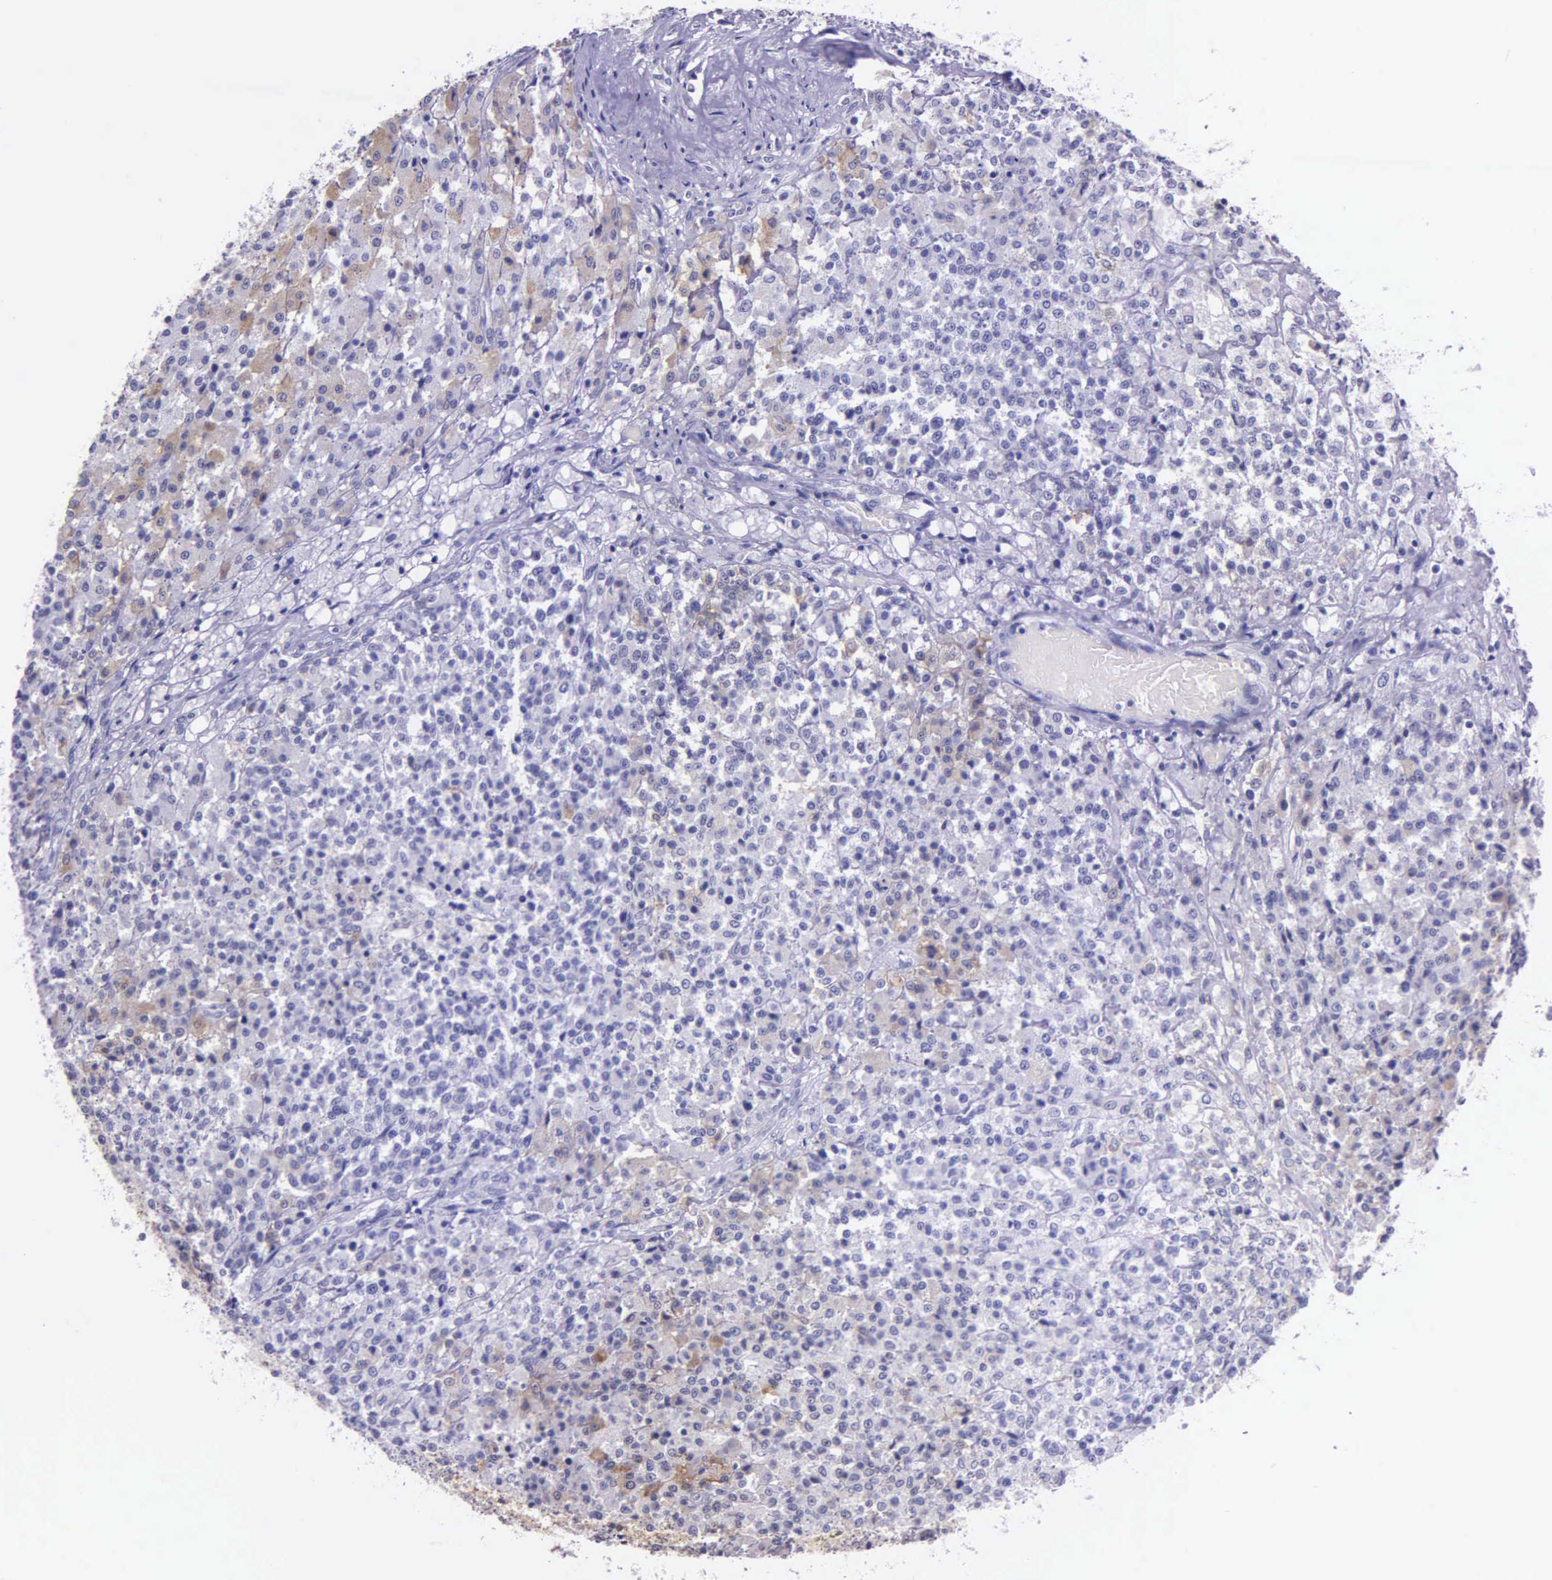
{"staining": {"intensity": "weak", "quantity": "<25%", "location": "cytoplasmic/membranous"}, "tissue": "testis cancer", "cell_type": "Tumor cells", "image_type": "cancer", "snomed": [{"axis": "morphology", "description": "Seminoma, NOS"}, {"axis": "topography", "description": "Testis"}], "caption": "Immunohistochemical staining of human testis cancer (seminoma) shows no significant expression in tumor cells.", "gene": "AHNAK2", "patient": {"sex": "male", "age": 59}}